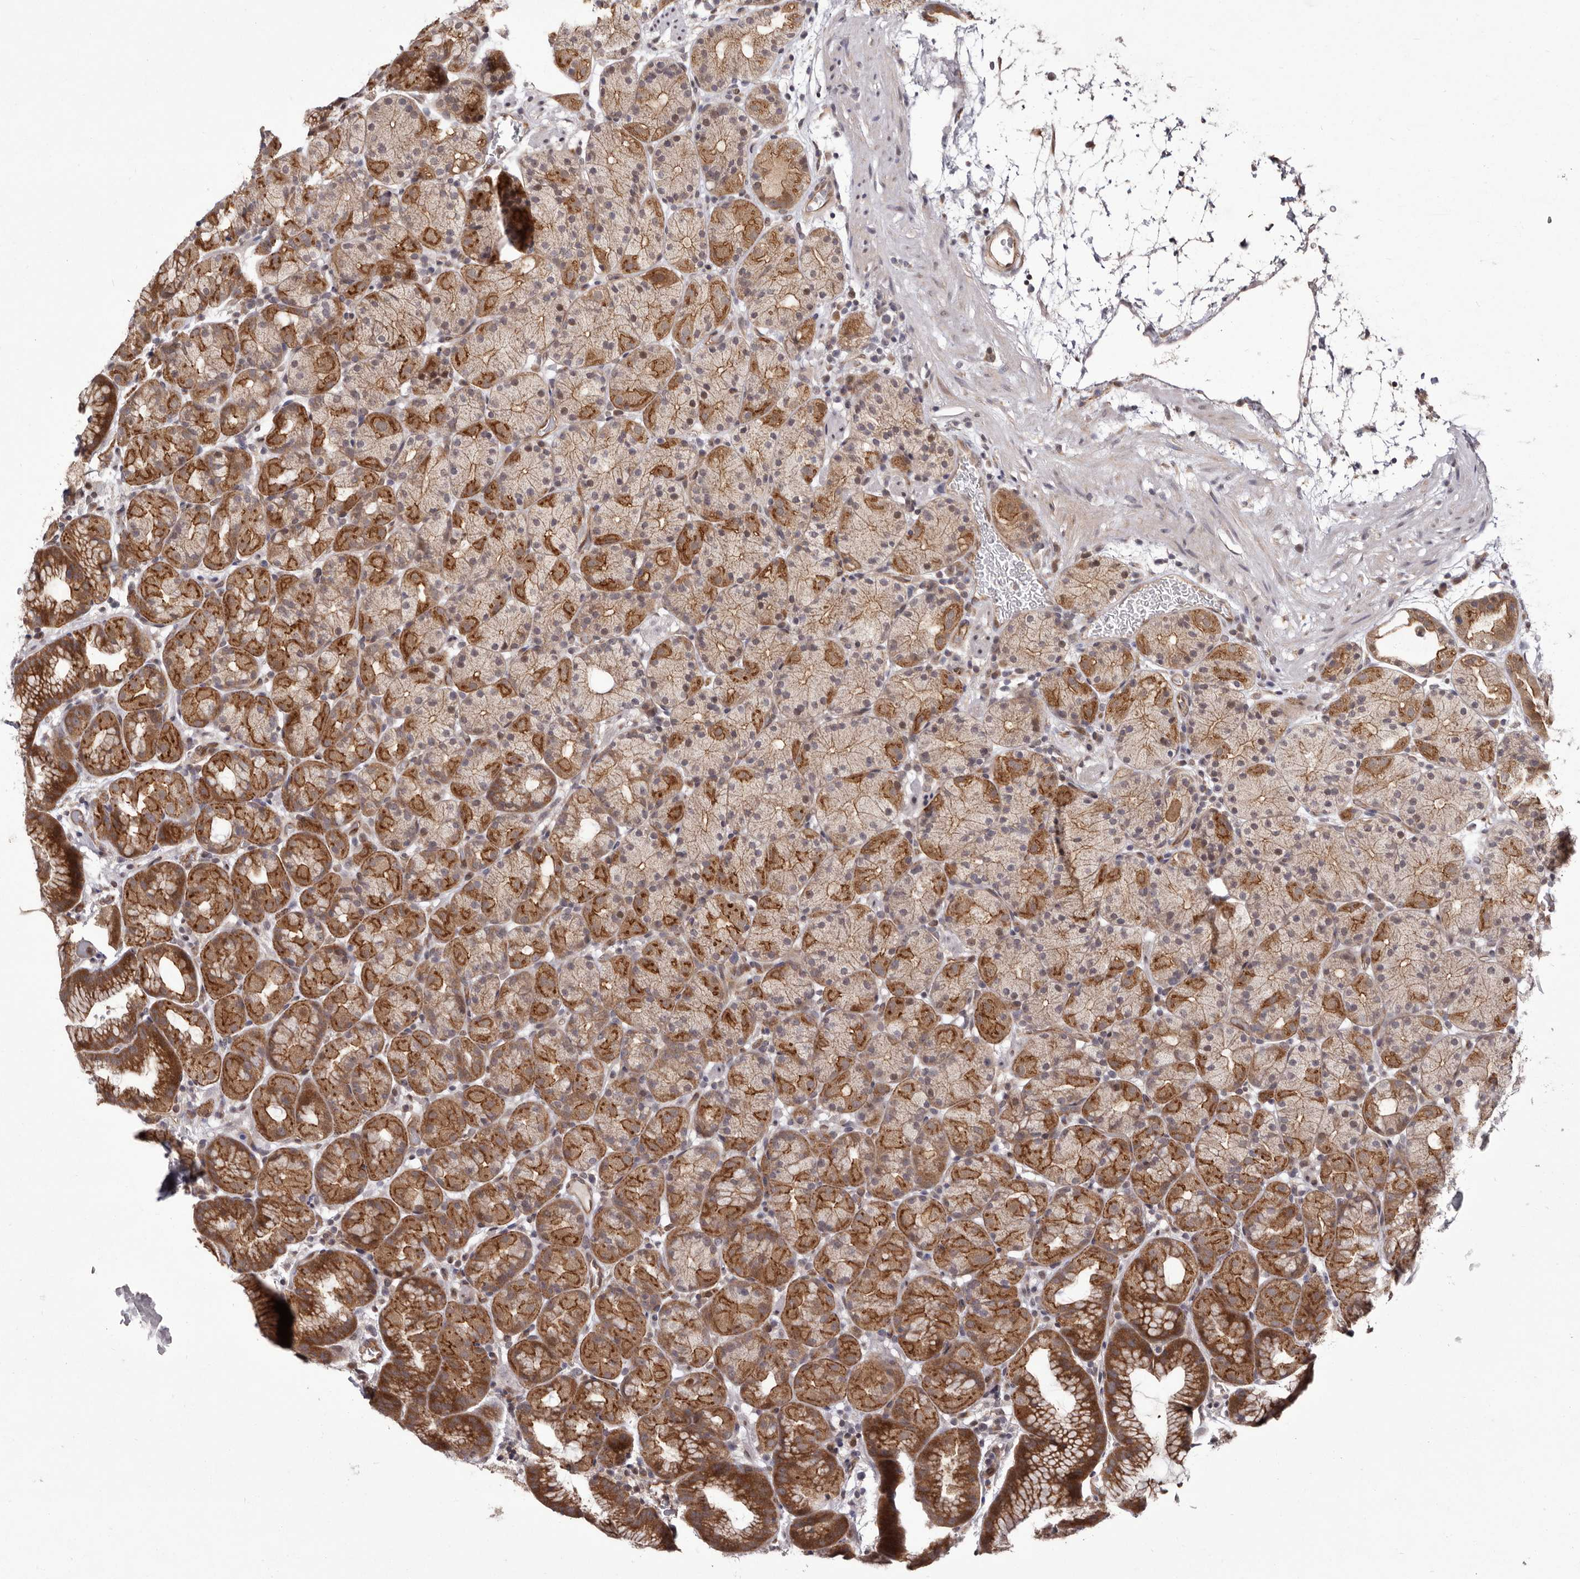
{"staining": {"intensity": "moderate", "quantity": ">75%", "location": "cytoplasmic/membranous,nuclear"}, "tissue": "stomach", "cell_type": "Glandular cells", "image_type": "normal", "snomed": [{"axis": "morphology", "description": "Normal tissue, NOS"}, {"axis": "topography", "description": "Stomach, upper"}], "caption": "Immunohistochemical staining of normal human stomach displays >75% levels of moderate cytoplasmic/membranous,nuclear protein positivity in about >75% of glandular cells. Nuclei are stained in blue.", "gene": "GLRX3", "patient": {"sex": "male", "age": 48}}